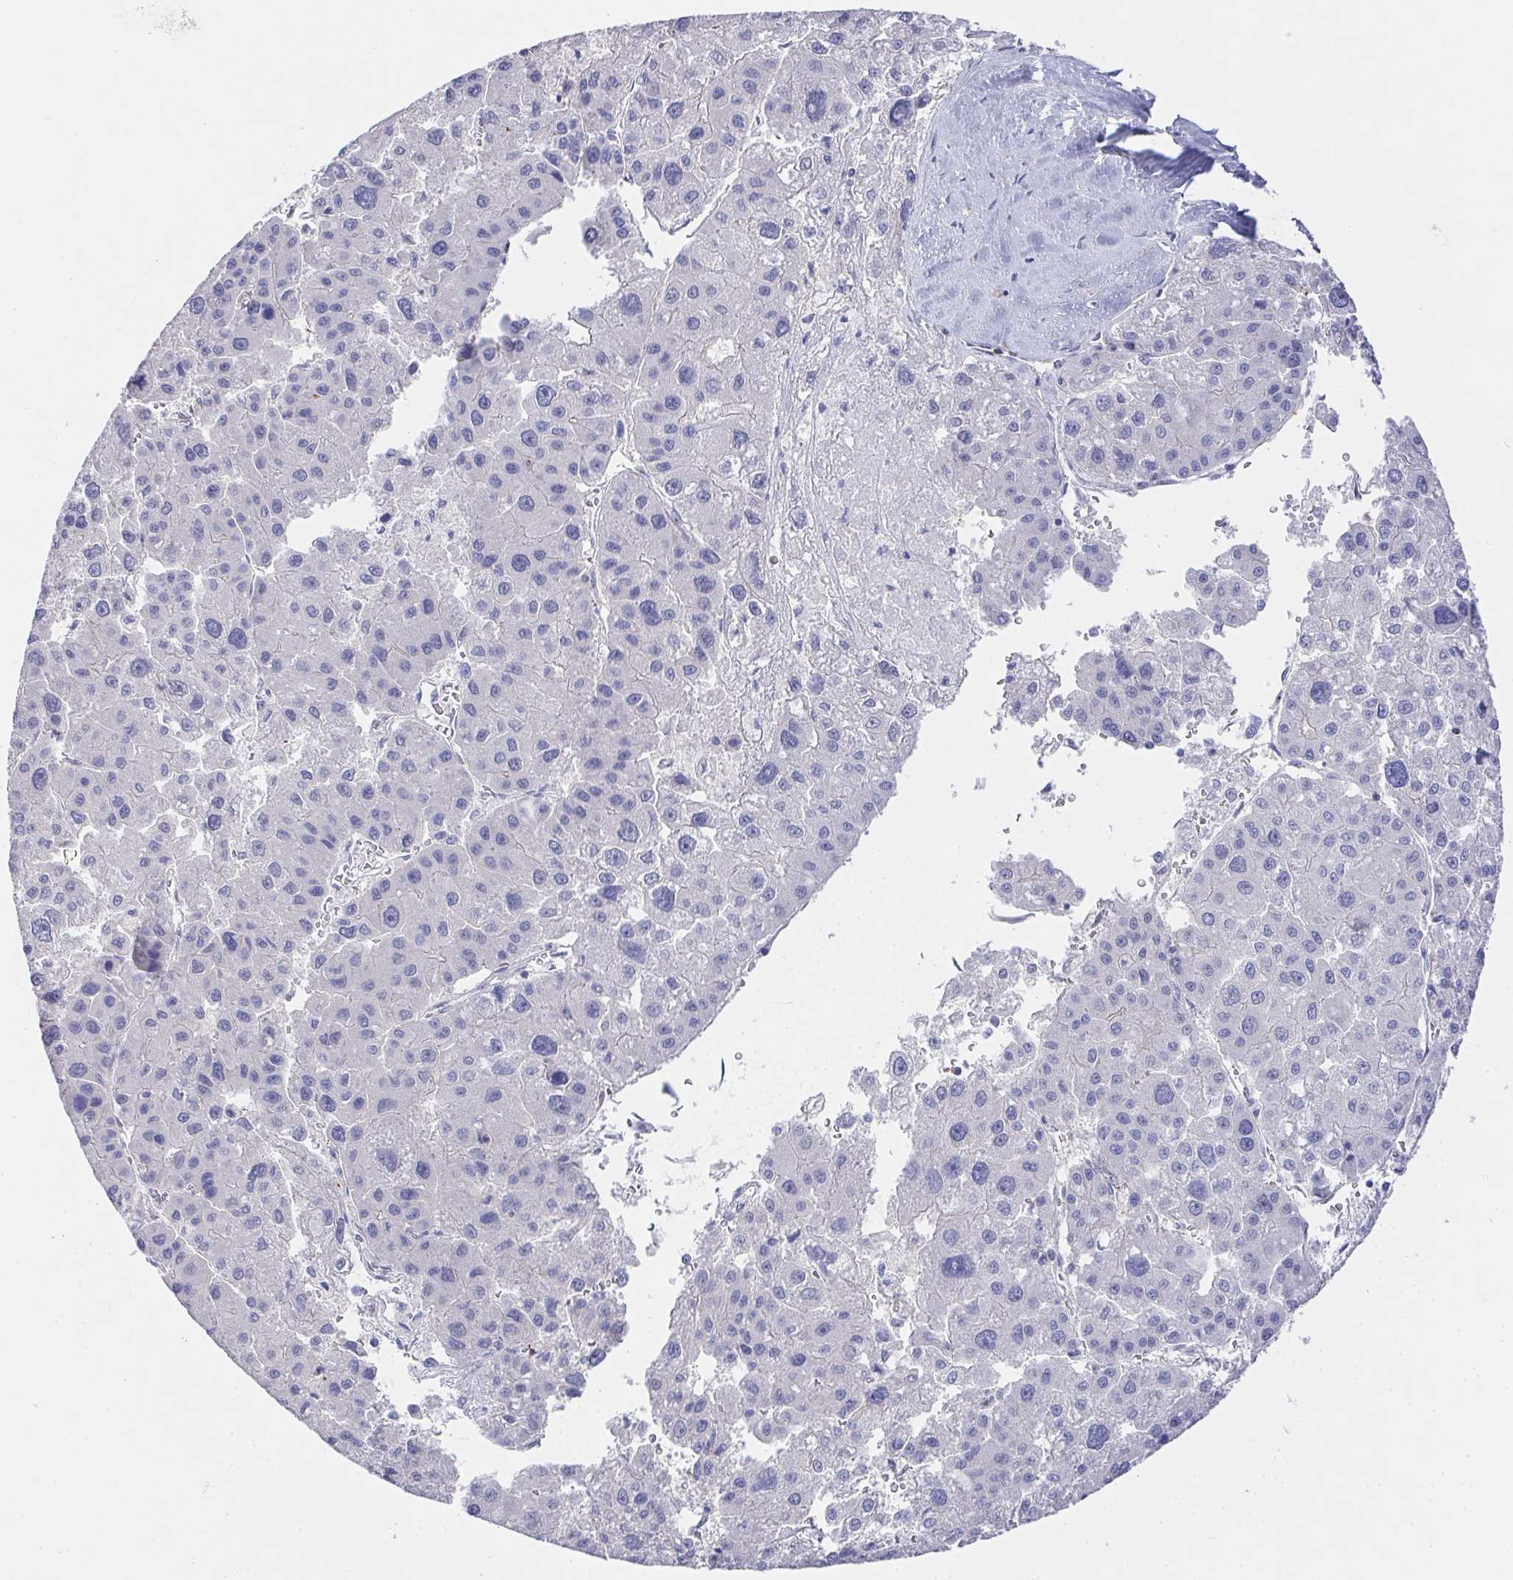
{"staining": {"intensity": "negative", "quantity": "none", "location": "none"}, "tissue": "liver cancer", "cell_type": "Tumor cells", "image_type": "cancer", "snomed": [{"axis": "morphology", "description": "Carcinoma, Hepatocellular, NOS"}, {"axis": "topography", "description": "Liver"}], "caption": "High power microscopy image of an immunohistochemistry (IHC) histopathology image of liver cancer (hepatocellular carcinoma), revealing no significant staining in tumor cells.", "gene": "PRG3", "patient": {"sex": "male", "age": 73}}